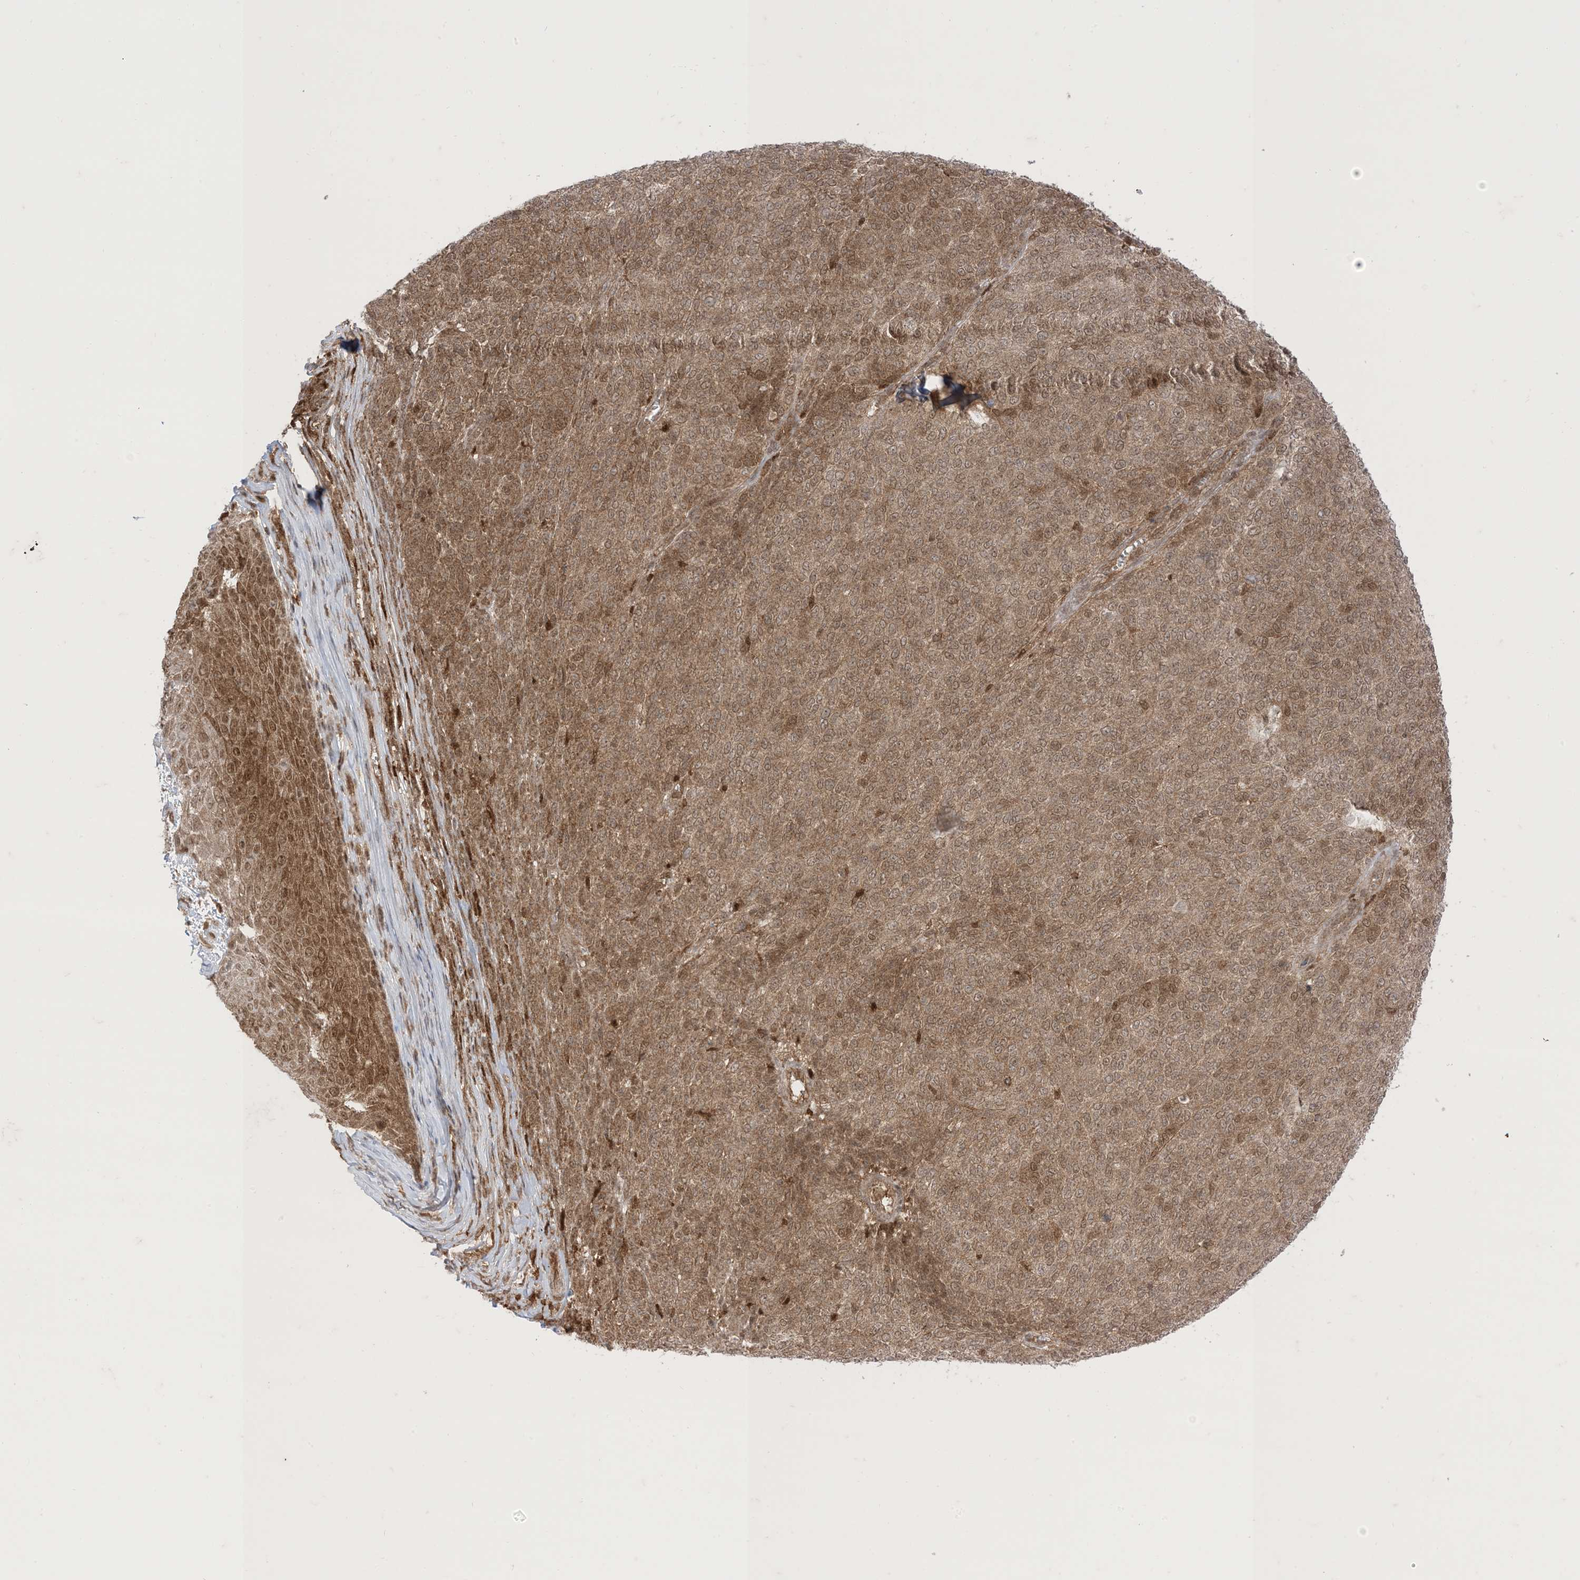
{"staining": {"intensity": "moderate", "quantity": ">75%", "location": "cytoplasmic/membranous,nuclear"}, "tissue": "melanoma", "cell_type": "Tumor cells", "image_type": "cancer", "snomed": [{"axis": "morphology", "description": "Malignant melanoma, NOS"}, {"axis": "topography", "description": "Skin"}], "caption": "Tumor cells demonstrate medium levels of moderate cytoplasmic/membranous and nuclear staining in approximately >75% of cells in malignant melanoma.", "gene": "PTPA", "patient": {"sex": "male", "age": 49}}